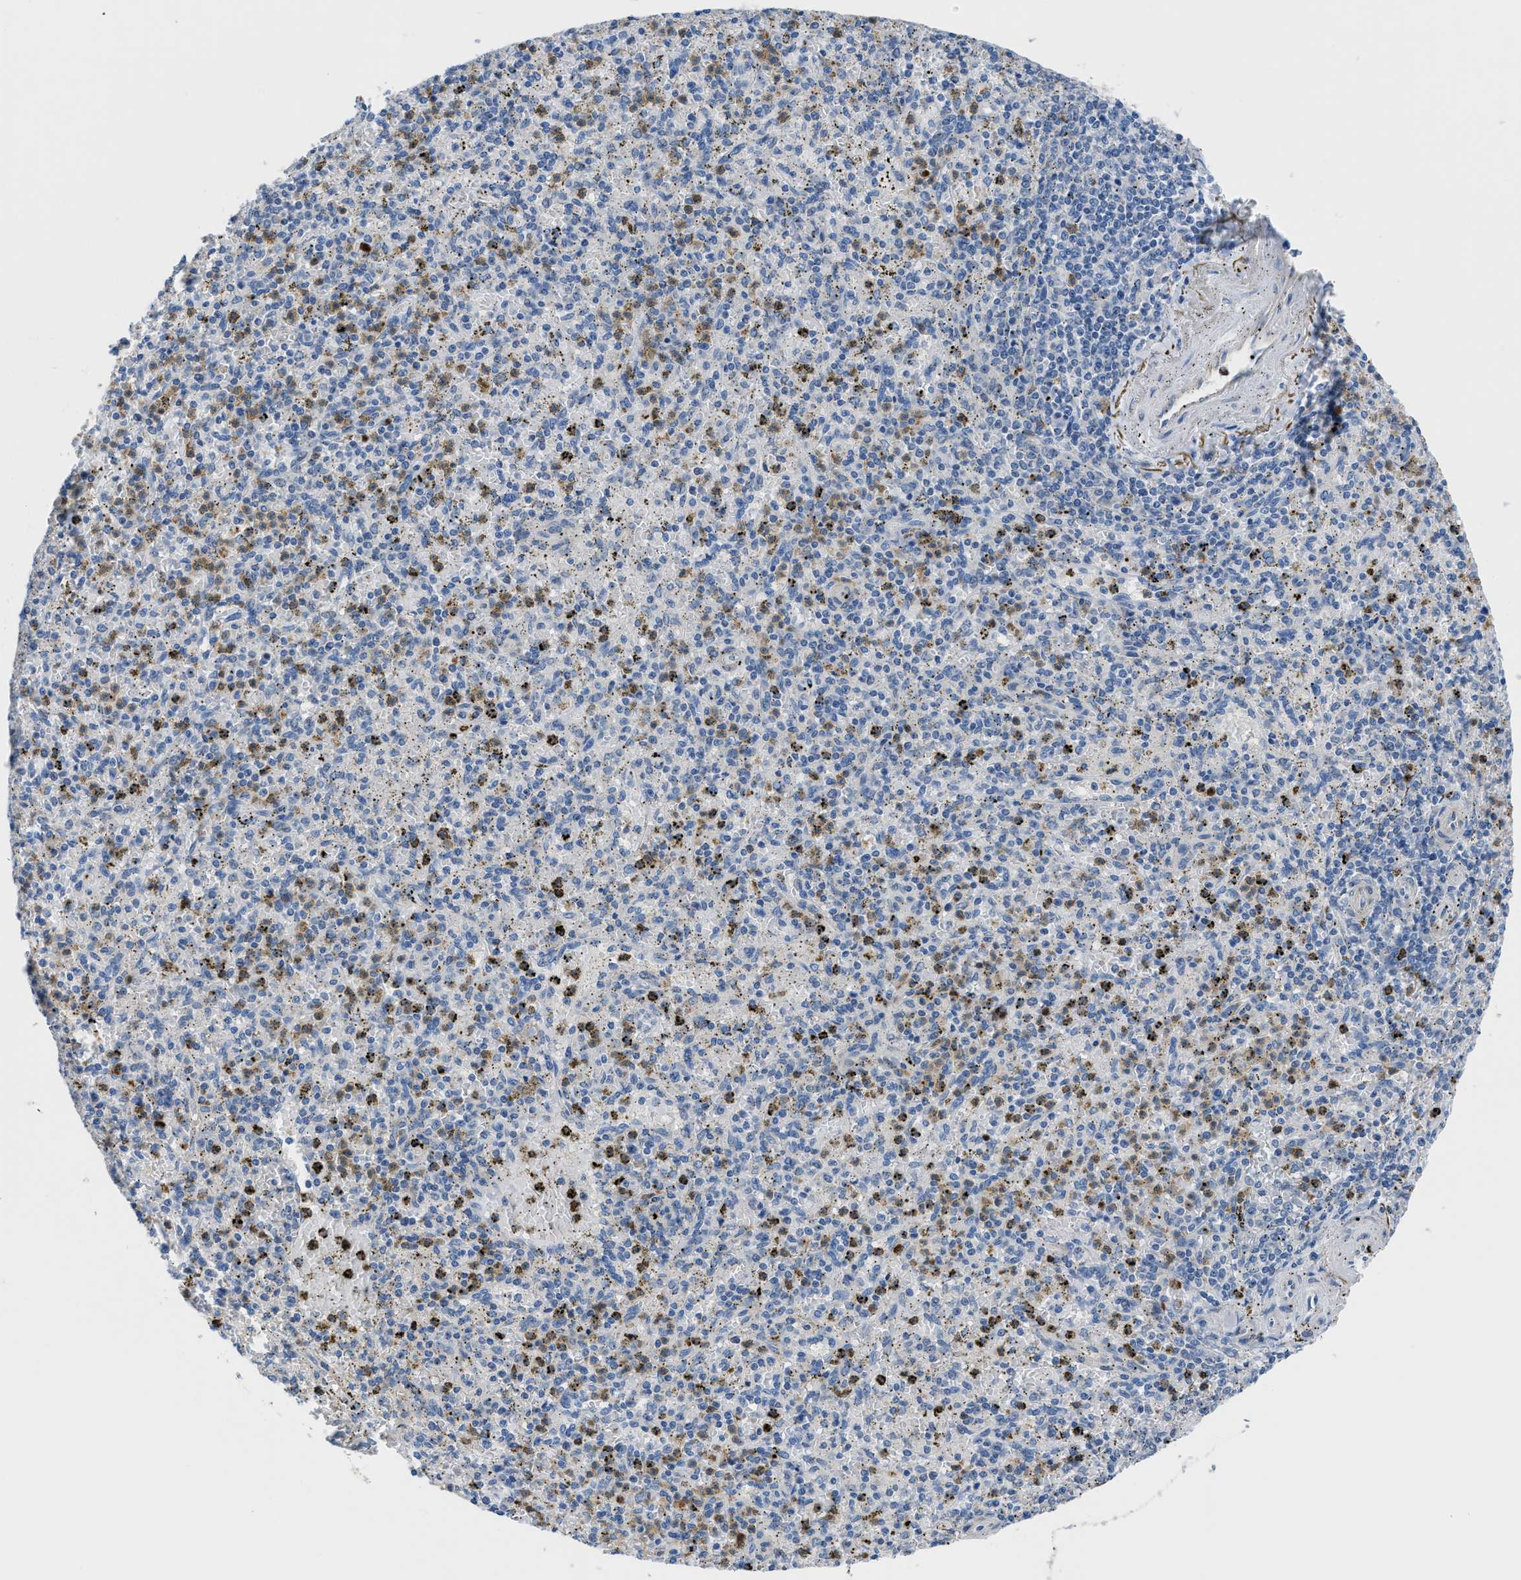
{"staining": {"intensity": "strong", "quantity": "<25%", "location": "cytoplasmic/membranous,nuclear"}, "tissue": "spleen", "cell_type": "Cells in red pulp", "image_type": "normal", "snomed": [{"axis": "morphology", "description": "Normal tissue, NOS"}, {"axis": "topography", "description": "Spleen"}], "caption": "Cells in red pulp exhibit medium levels of strong cytoplasmic/membranous,nuclear staining in approximately <25% of cells in unremarkable human spleen.", "gene": "ITPR1", "patient": {"sex": "male", "age": 72}}